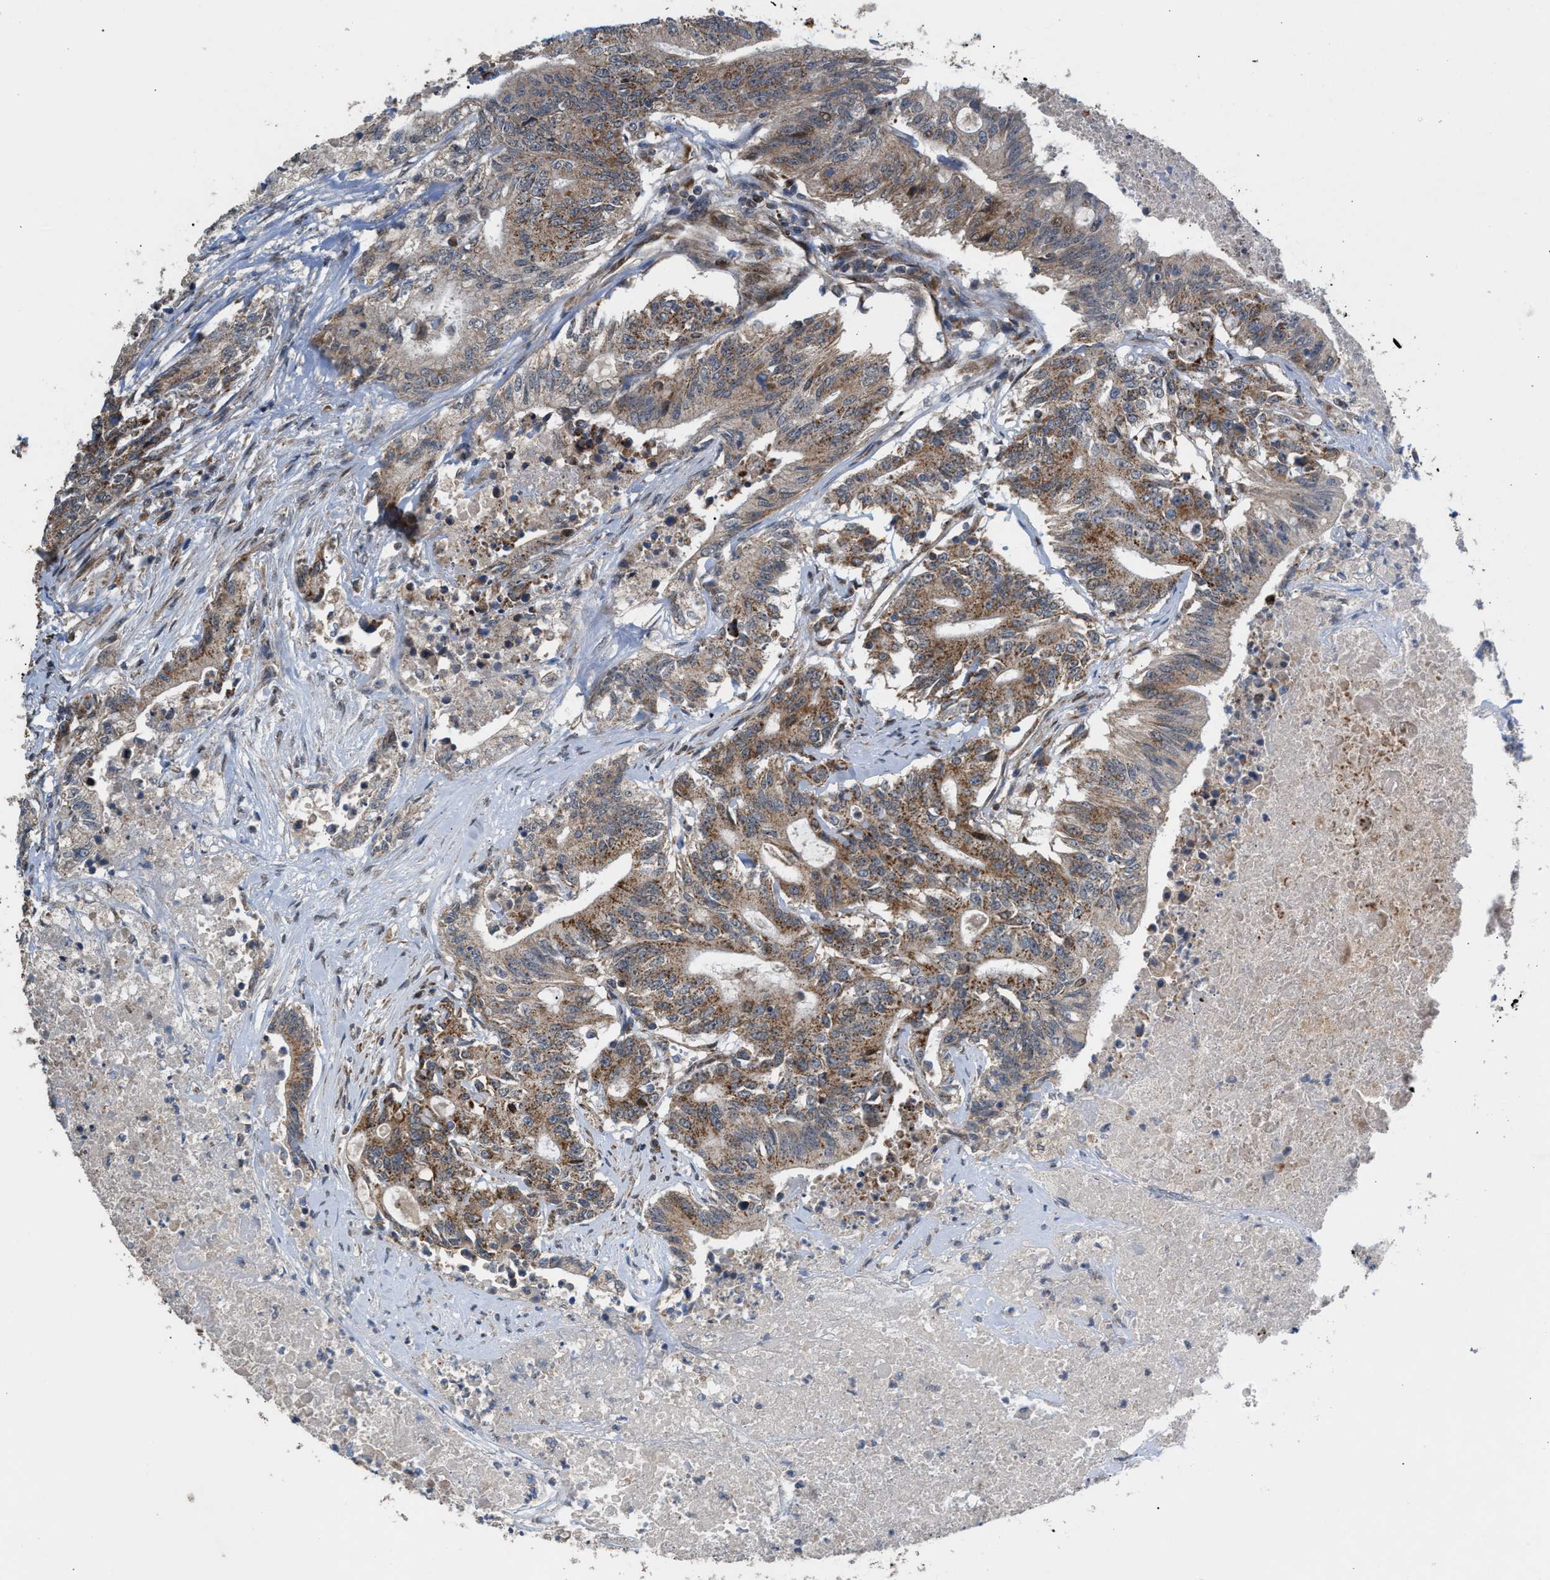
{"staining": {"intensity": "moderate", "quantity": "25%-75%", "location": "cytoplasmic/membranous"}, "tissue": "colorectal cancer", "cell_type": "Tumor cells", "image_type": "cancer", "snomed": [{"axis": "morphology", "description": "Adenocarcinoma, NOS"}, {"axis": "topography", "description": "Colon"}], "caption": "IHC (DAB (3,3'-diaminobenzidine)) staining of adenocarcinoma (colorectal) exhibits moderate cytoplasmic/membranous protein expression in approximately 25%-75% of tumor cells. The staining was performed using DAB (3,3'-diaminobenzidine) to visualize the protein expression in brown, while the nuclei were stained in blue with hematoxylin (Magnification: 20x).", "gene": "TACO1", "patient": {"sex": "female", "age": 77}}